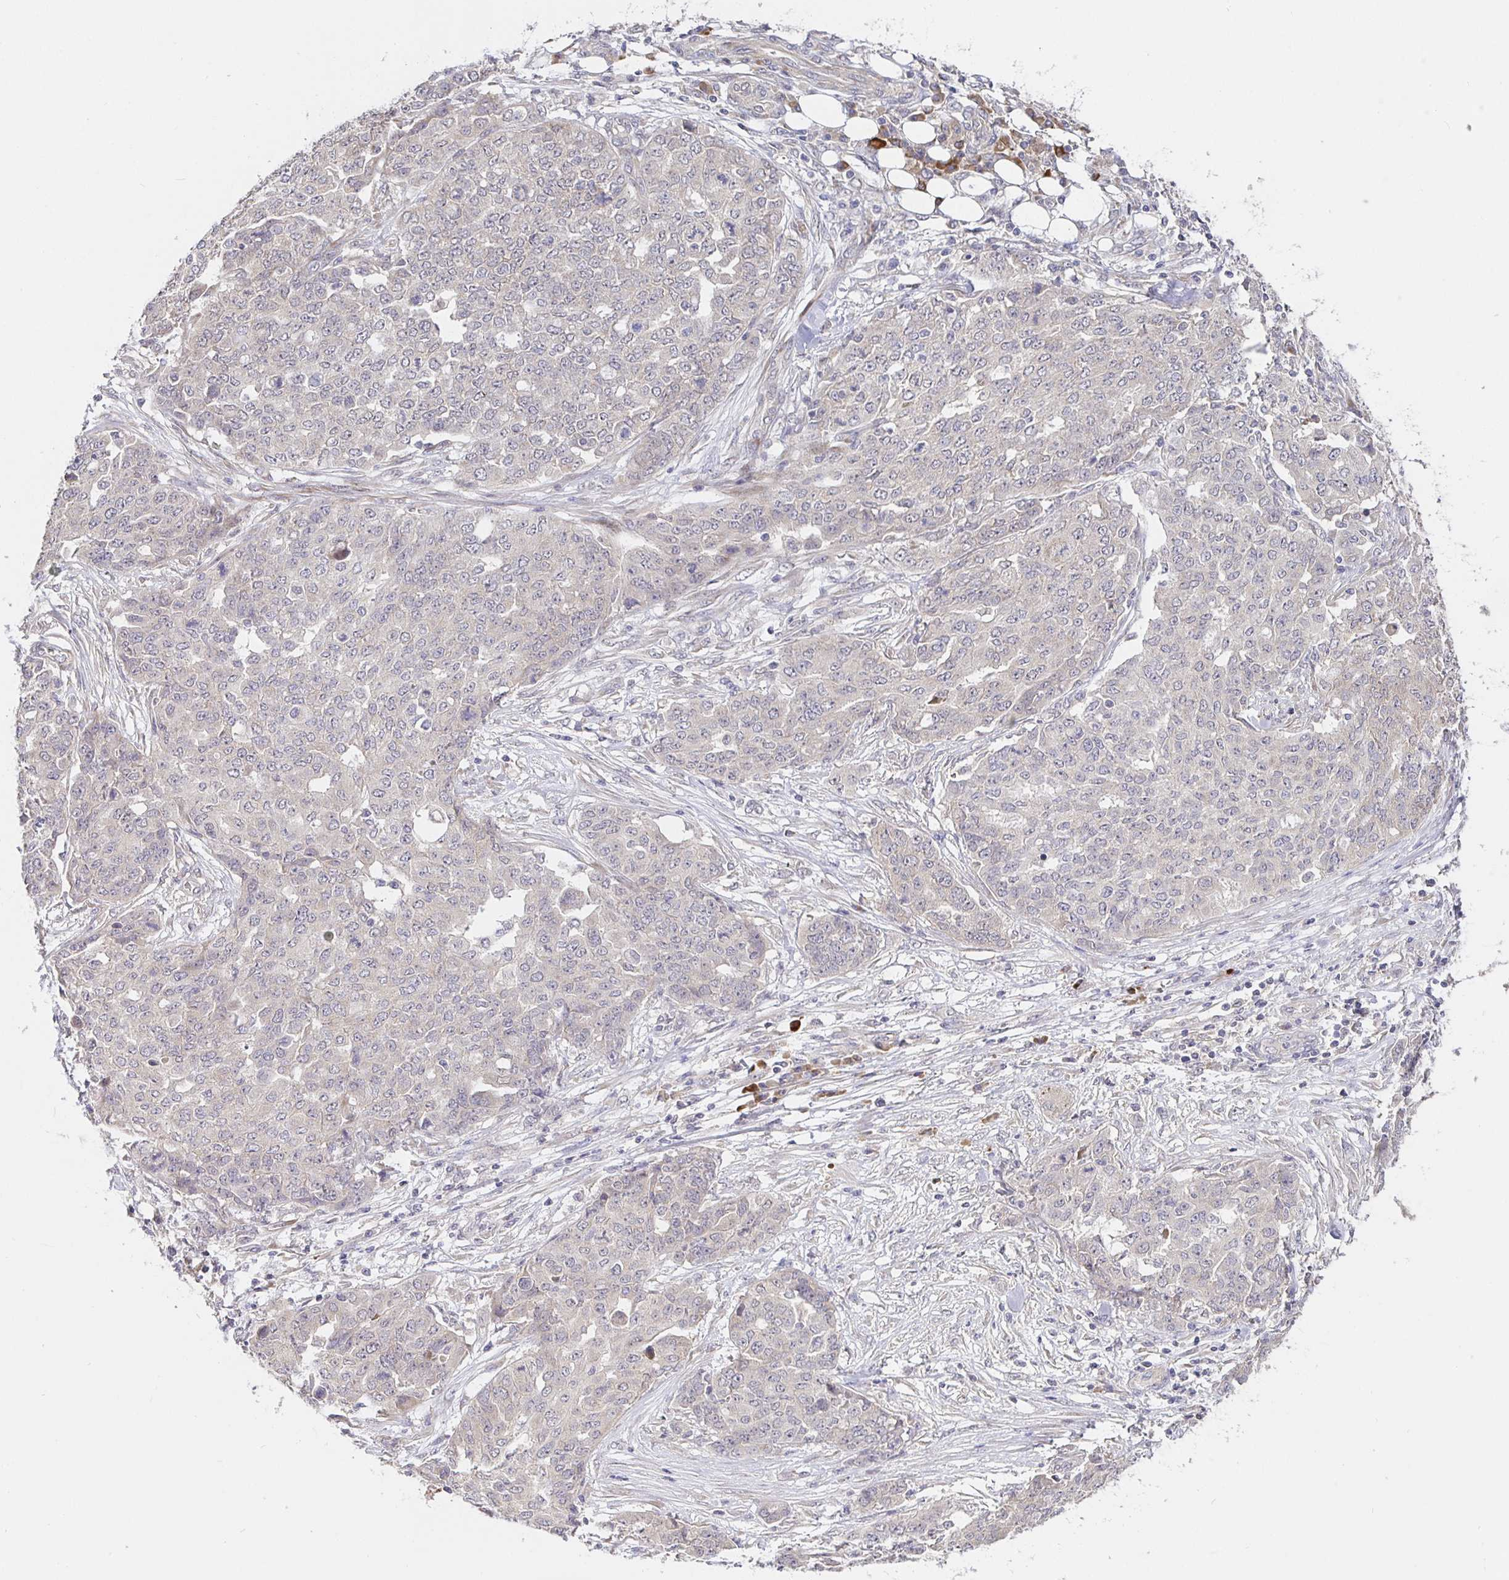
{"staining": {"intensity": "negative", "quantity": "none", "location": "none"}, "tissue": "ovarian cancer", "cell_type": "Tumor cells", "image_type": "cancer", "snomed": [{"axis": "morphology", "description": "Cystadenocarcinoma, serous, NOS"}, {"axis": "topography", "description": "Soft tissue"}, {"axis": "topography", "description": "Ovary"}], "caption": "Protein analysis of ovarian cancer shows no significant expression in tumor cells.", "gene": "ZDHHC11", "patient": {"sex": "female", "age": 57}}